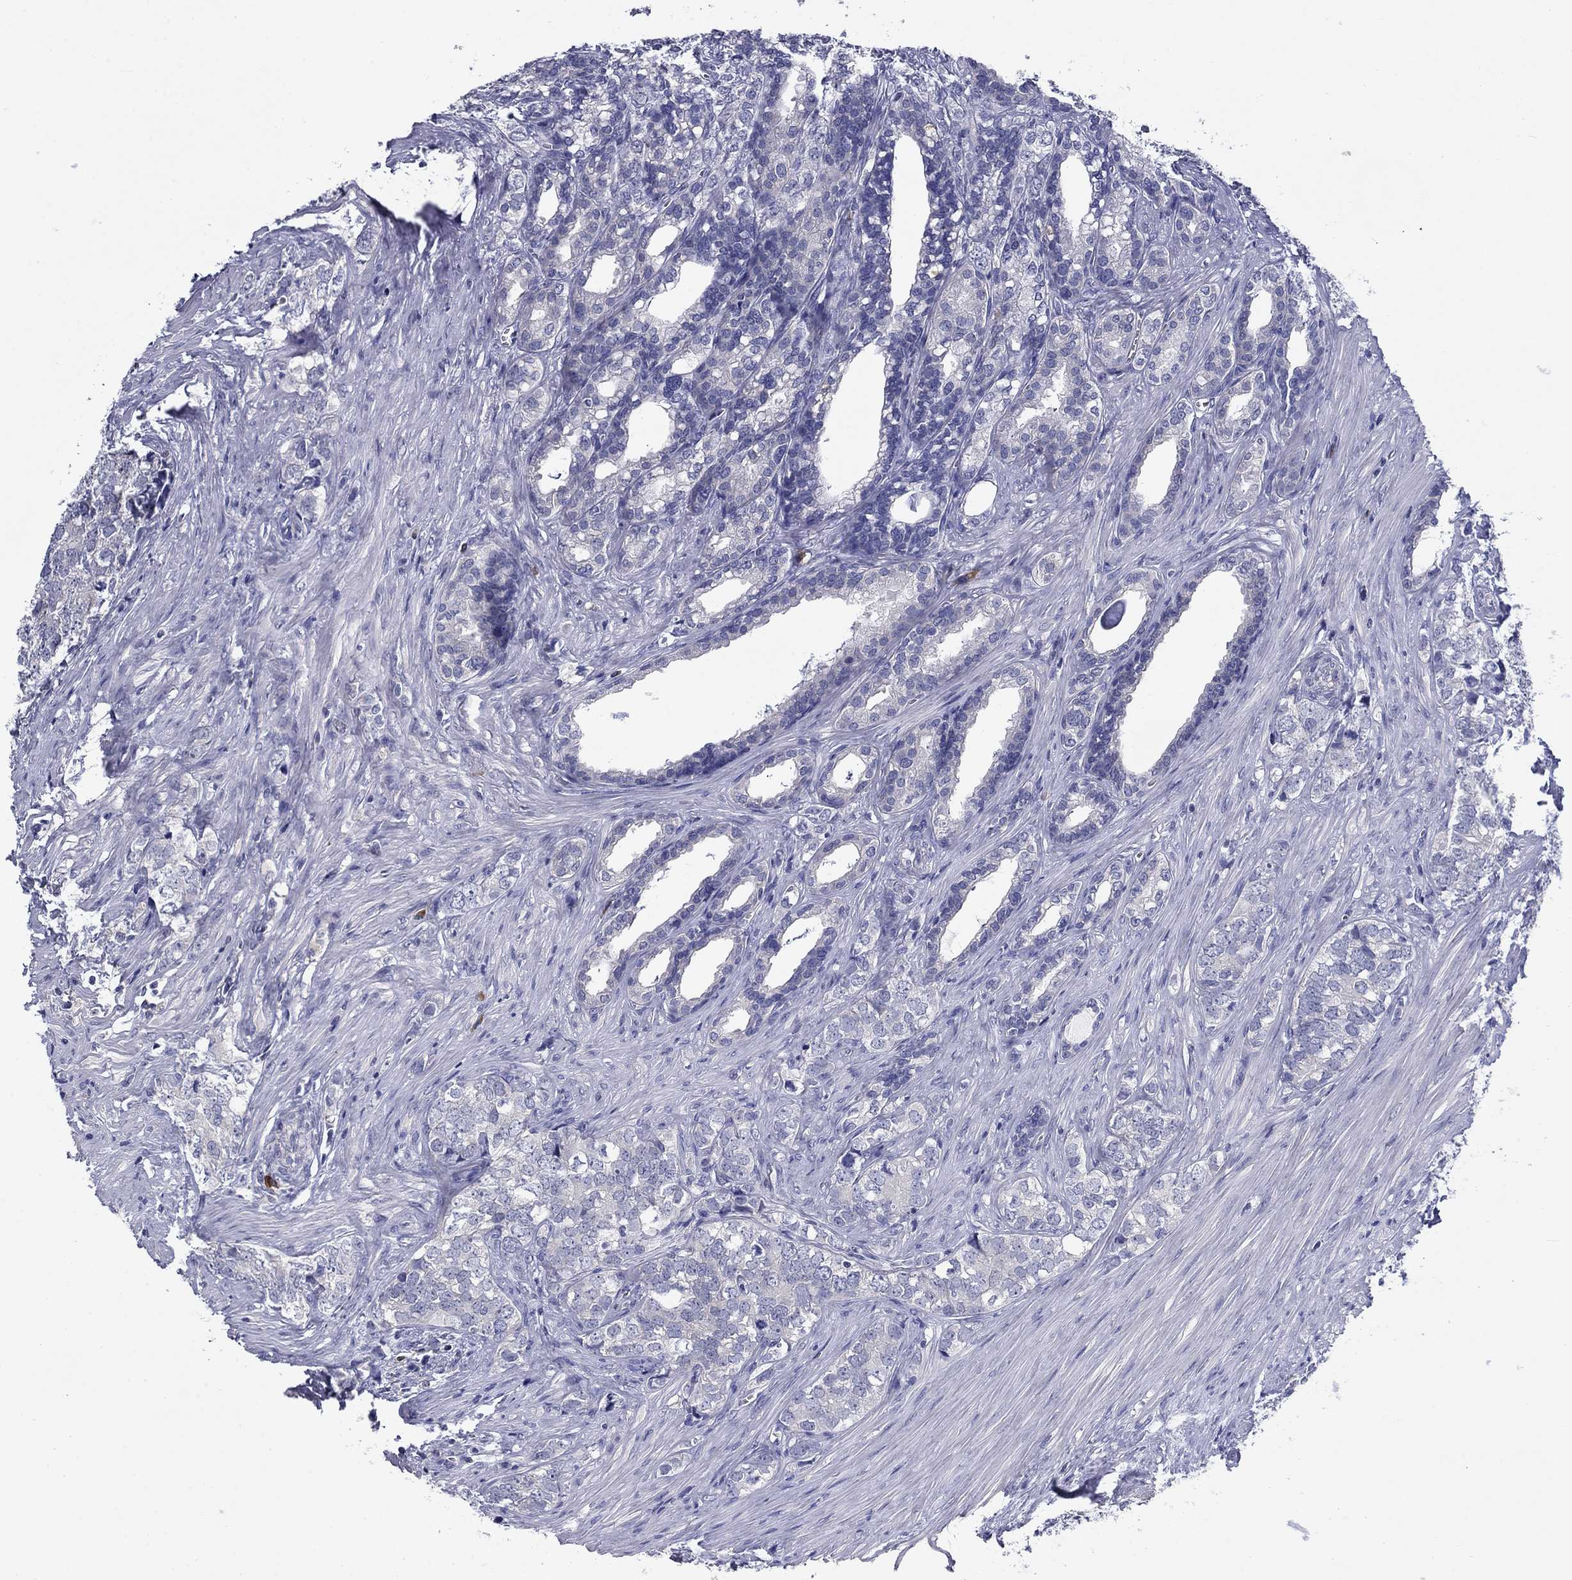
{"staining": {"intensity": "negative", "quantity": "none", "location": "none"}, "tissue": "prostate cancer", "cell_type": "Tumor cells", "image_type": "cancer", "snomed": [{"axis": "morphology", "description": "Adenocarcinoma, NOS"}, {"axis": "topography", "description": "Prostate and seminal vesicle, NOS"}], "caption": "IHC micrograph of neoplastic tissue: prostate adenocarcinoma stained with DAB (3,3'-diaminobenzidine) exhibits no significant protein staining in tumor cells.", "gene": "POU2F2", "patient": {"sex": "male", "age": 63}}